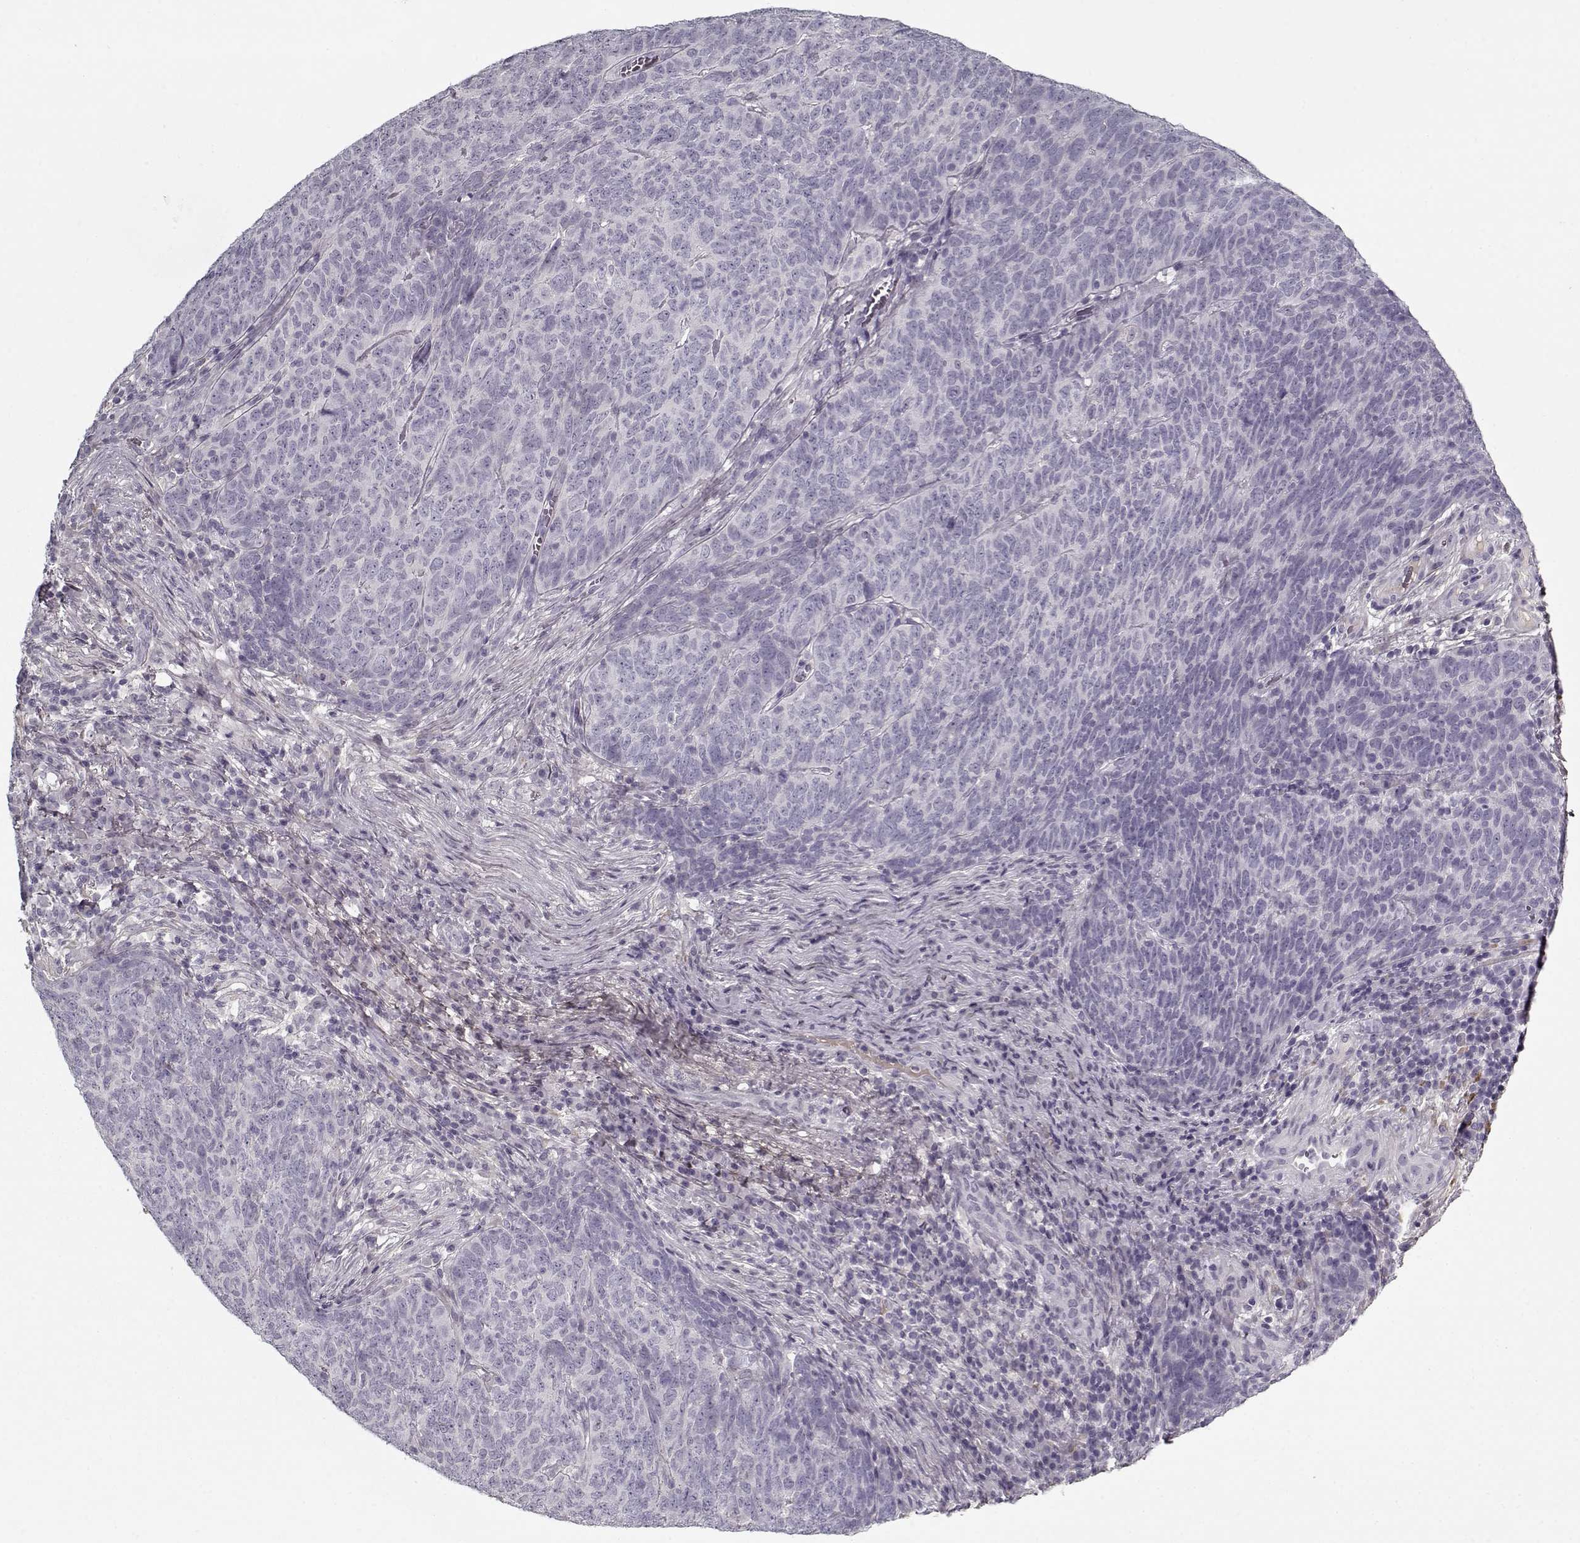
{"staining": {"intensity": "negative", "quantity": "none", "location": "none"}, "tissue": "skin cancer", "cell_type": "Tumor cells", "image_type": "cancer", "snomed": [{"axis": "morphology", "description": "Squamous cell carcinoma, NOS"}, {"axis": "topography", "description": "Skin"}, {"axis": "topography", "description": "Anal"}], "caption": "A micrograph of skin cancer (squamous cell carcinoma) stained for a protein reveals no brown staining in tumor cells.", "gene": "LUM", "patient": {"sex": "female", "age": 51}}